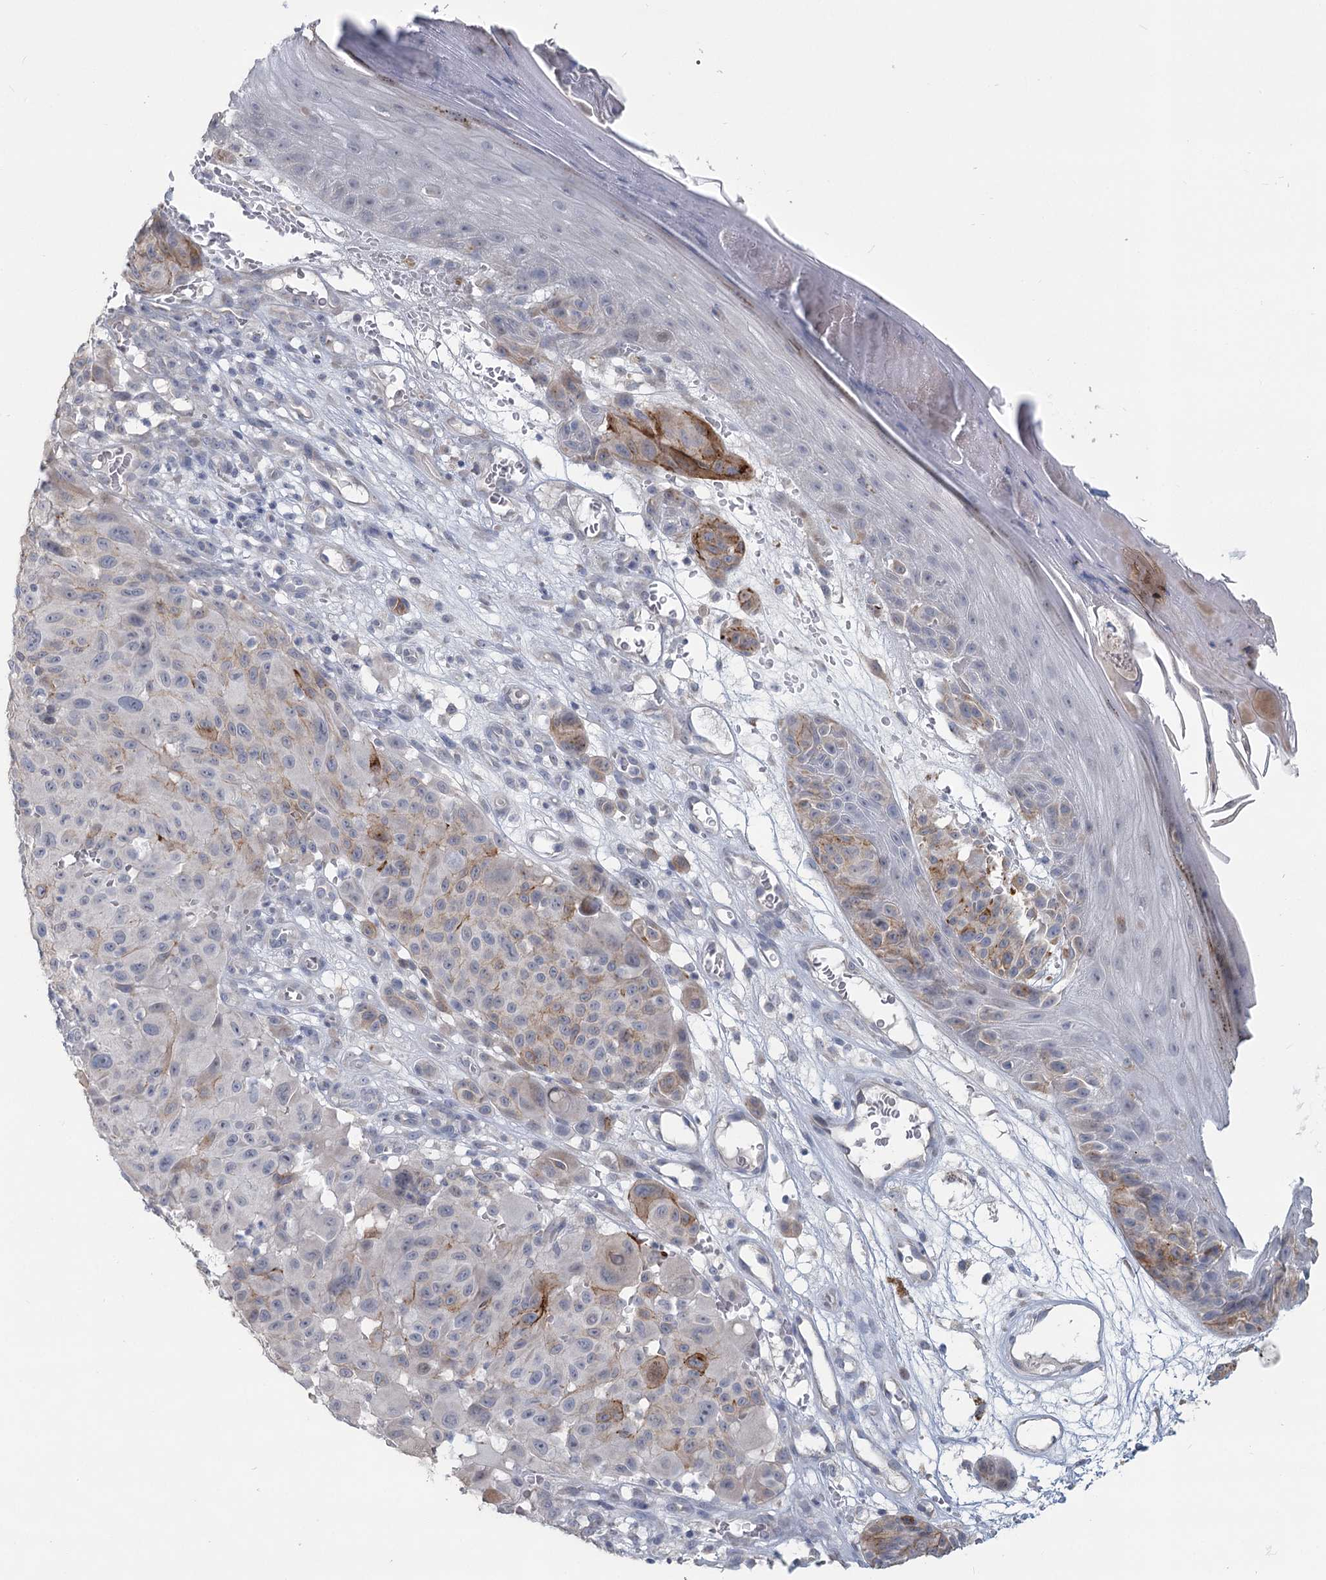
{"staining": {"intensity": "negative", "quantity": "none", "location": "none"}, "tissue": "melanoma", "cell_type": "Tumor cells", "image_type": "cancer", "snomed": [{"axis": "morphology", "description": "Malignant melanoma, NOS"}, {"axis": "topography", "description": "Skin"}], "caption": "A histopathology image of human malignant melanoma is negative for staining in tumor cells. (DAB (3,3'-diaminobenzidine) immunohistochemistry, high magnification).", "gene": "SLC9A3", "patient": {"sex": "male", "age": 83}}